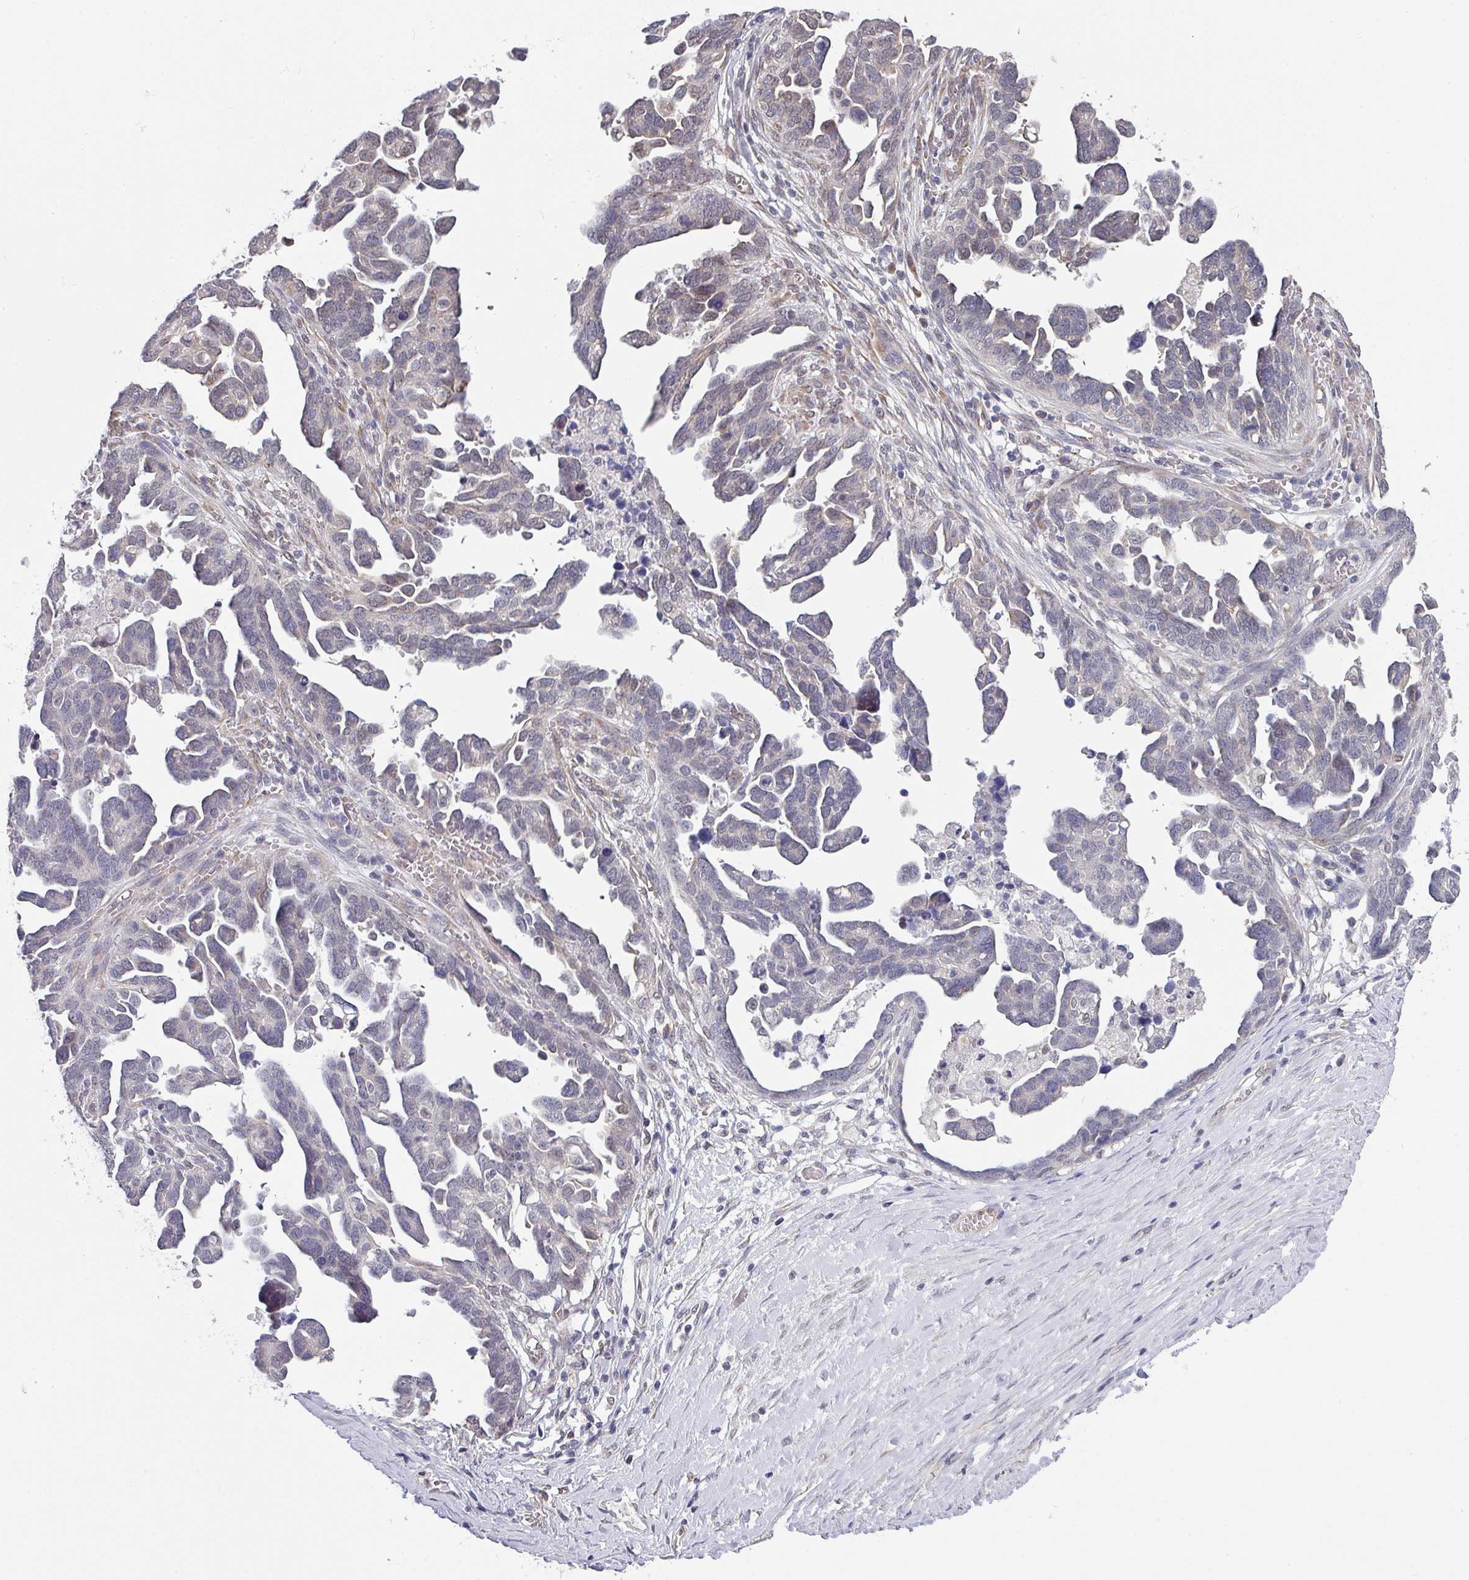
{"staining": {"intensity": "negative", "quantity": "none", "location": "none"}, "tissue": "ovarian cancer", "cell_type": "Tumor cells", "image_type": "cancer", "snomed": [{"axis": "morphology", "description": "Cystadenocarcinoma, serous, NOS"}, {"axis": "topography", "description": "Ovary"}], "caption": "DAB immunohistochemical staining of human ovarian cancer exhibits no significant positivity in tumor cells.", "gene": "TMED5", "patient": {"sex": "female", "age": 54}}